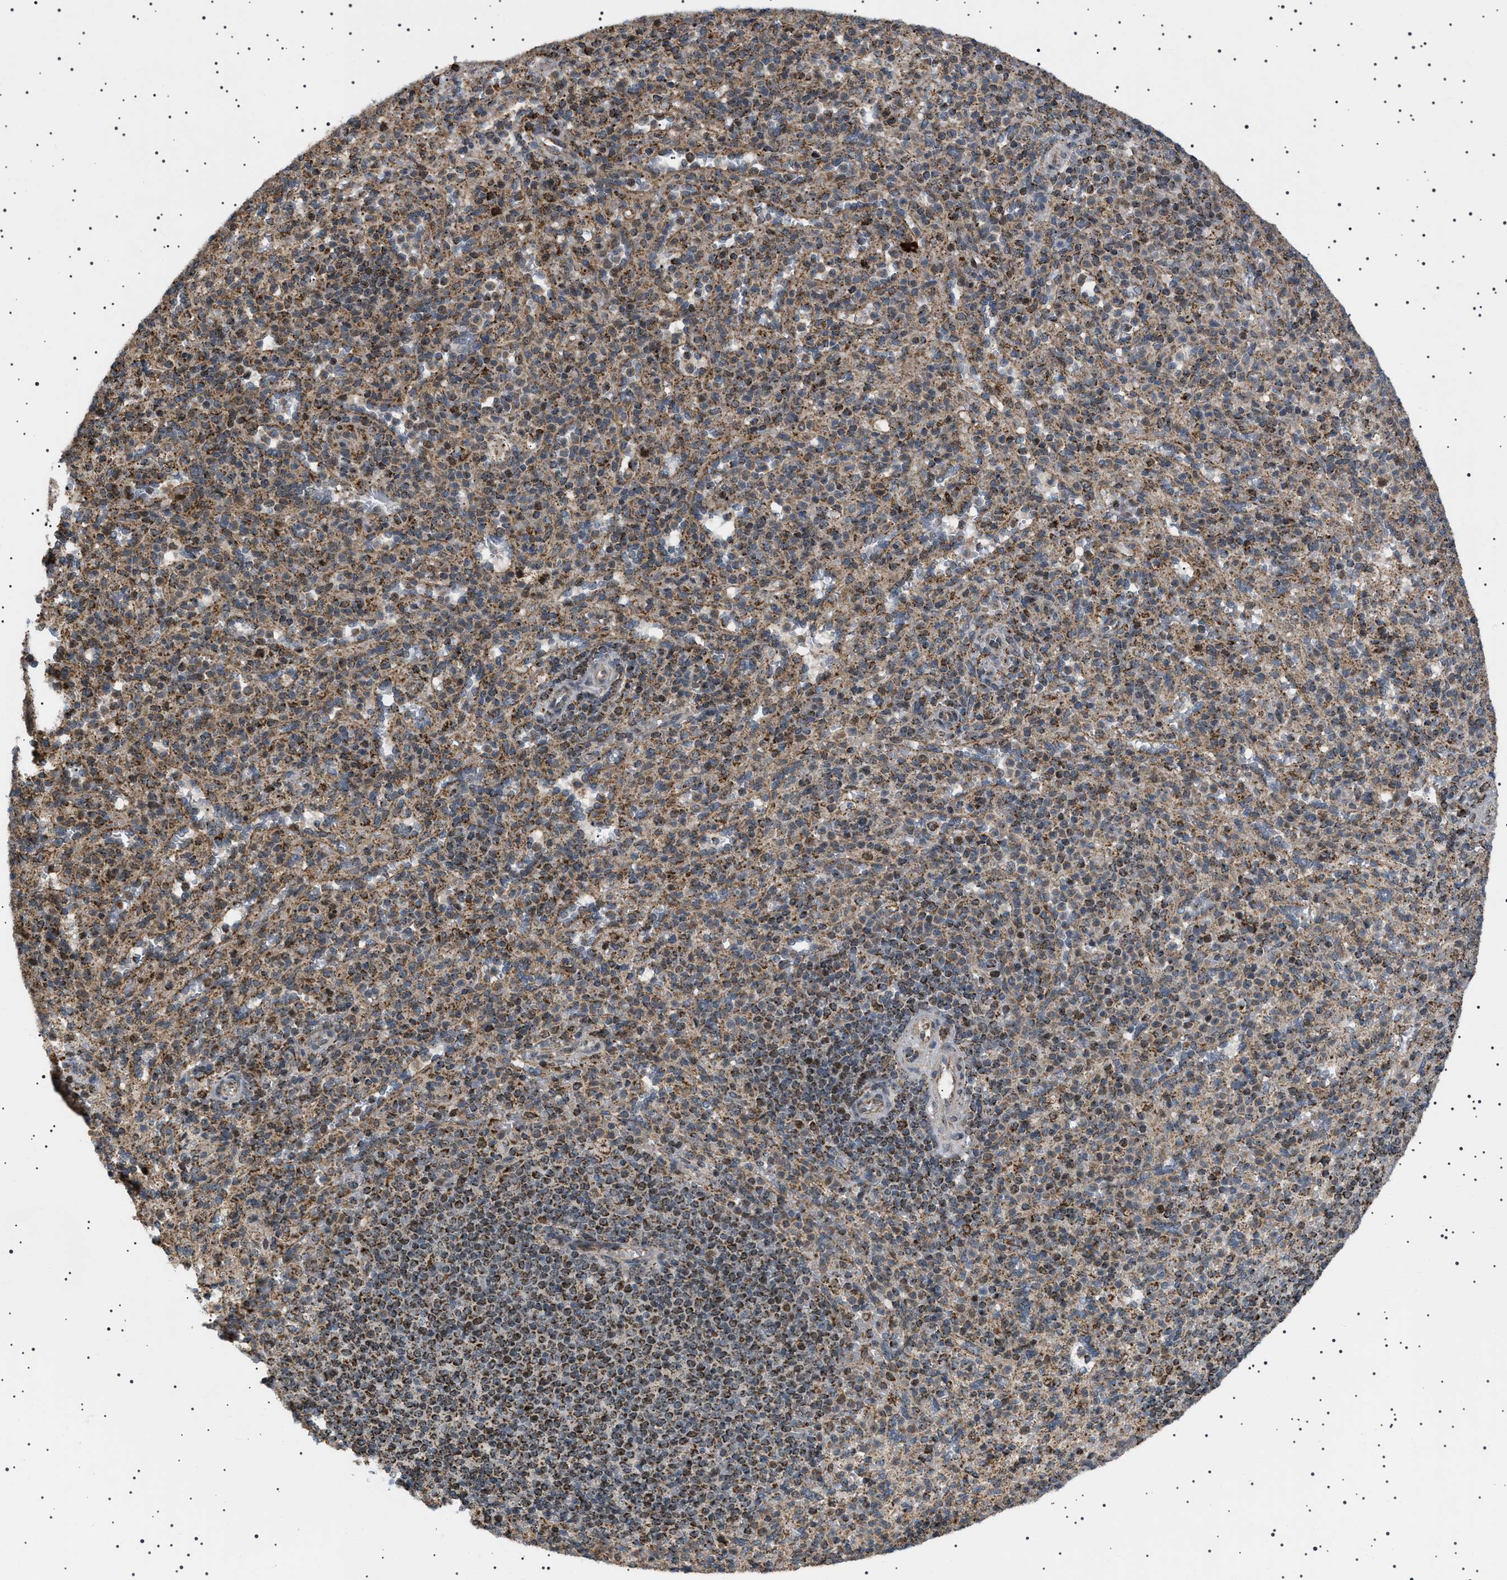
{"staining": {"intensity": "moderate", "quantity": ">75%", "location": "cytoplasmic/membranous"}, "tissue": "spleen", "cell_type": "Cells in red pulp", "image_type": "normal", "snomed": [{"axis": "morphology", "description": "Normal tissue, NOS"}, {"axis": "topography", "description": "Spleen"}], "caption": "An image of spleen stained for a protein shows moderate cytoplasmic/membranous brown staining in cells in red pulp.", "gene": "MELK", "patient": {"sex": "male", "age": 36}}